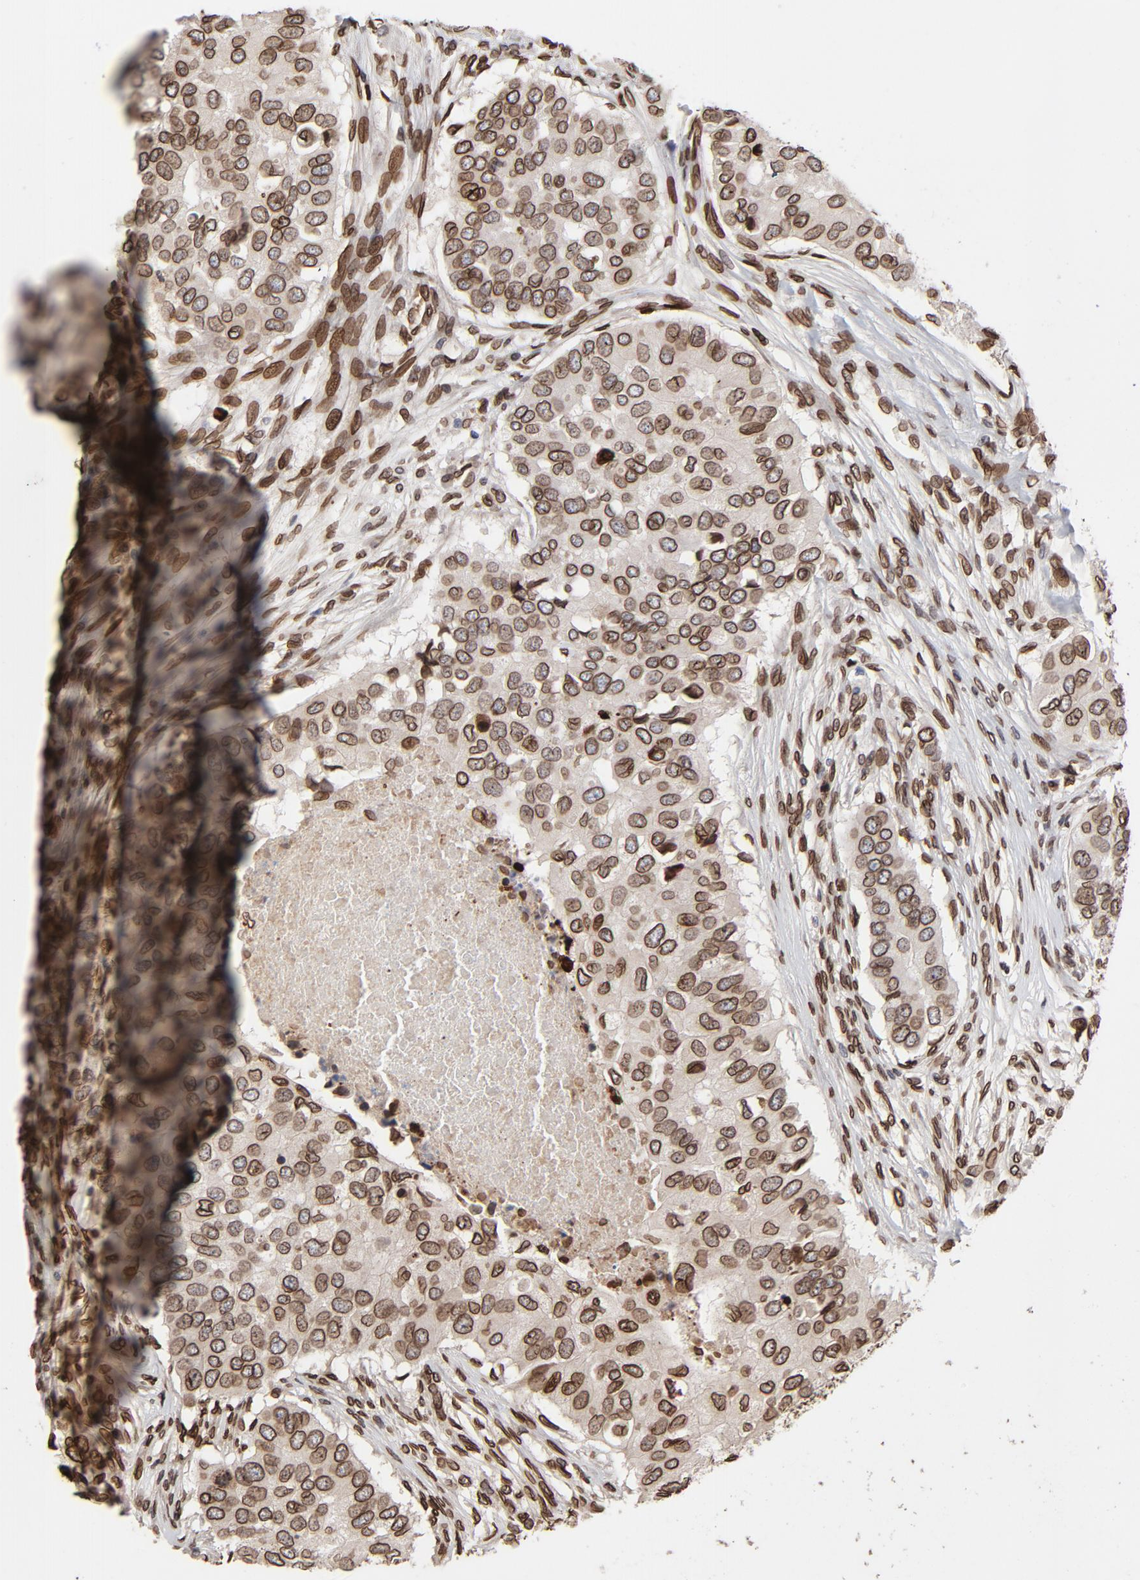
{"staining": {"intensity": "strong", "quantity": ">75%", "location": "cytoplasmic/membranous,nuclear"}, "tissue": "breast cancer", "cell_type": "Tumor cells", "image_type": "cancer", "snomed": [{"axis": "morphology", "description": "Normal tissue, NOS"}, {"axis": "morphology", "description": "Duct carcinoma"}, {"axis": "topography", "description": "Breast"}], "caption": "Breast cancer (intraductal carcinoma) stained for a protein (brown) reveals strong cytoplasmic/membranous and nuclear positive expression in approximately >75% of tumor cells.", "gene": "LMNA", "patient": {"sex": "female", "age": 49}}